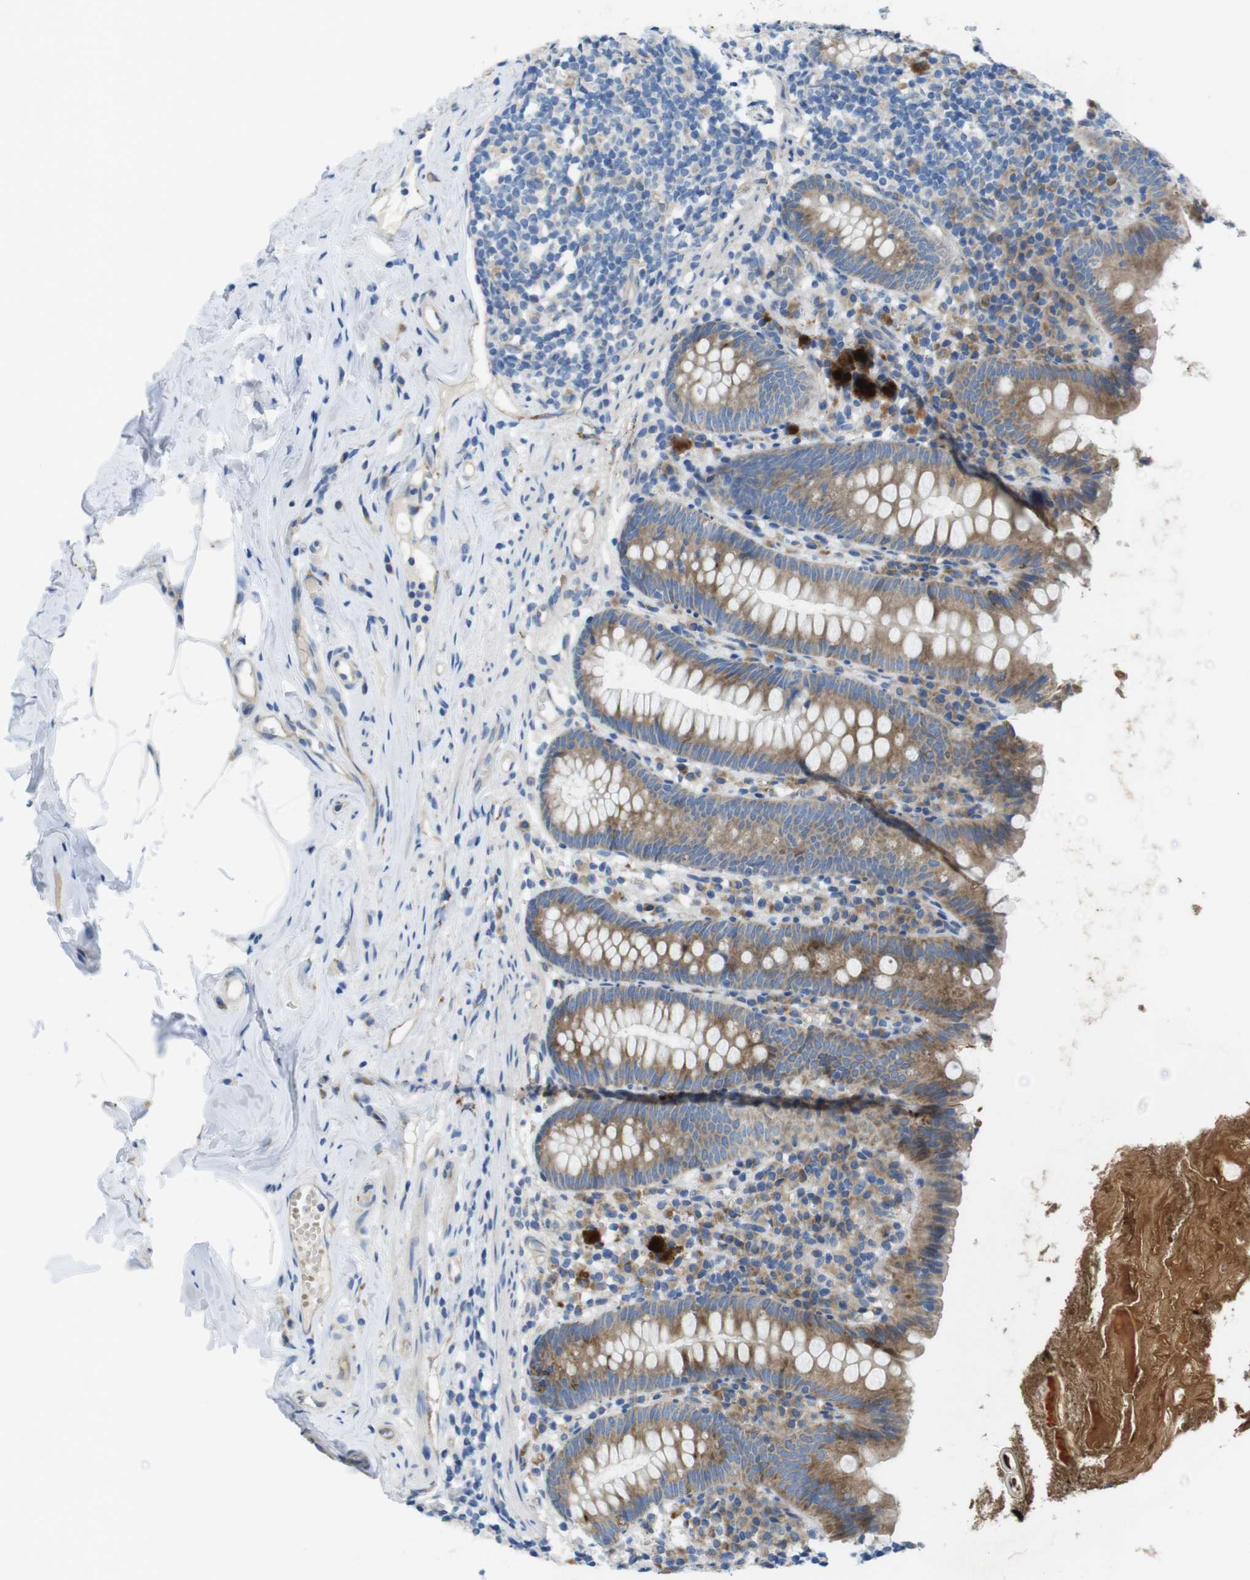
{"staining": {"intensity": "moderate", "quantity": ">75%", "location": "cytoplasmic/membranous"}, "tissue": "appendix", "cell_type": "Glandular cells", "image_type": "normal", "snomed": [{"axis": "morphology", "description": "Normal tissue, NOS"}, {"axis": "topography", "description": "Appendix"}], "caption": "Glandular cells reveal medium levels of moderate cytoplasmic/membranous positivity in about >75% of cells in unremarkable appendix.", "gene": "TMEM234", "patient": {"sex": "male", "age": 52}}